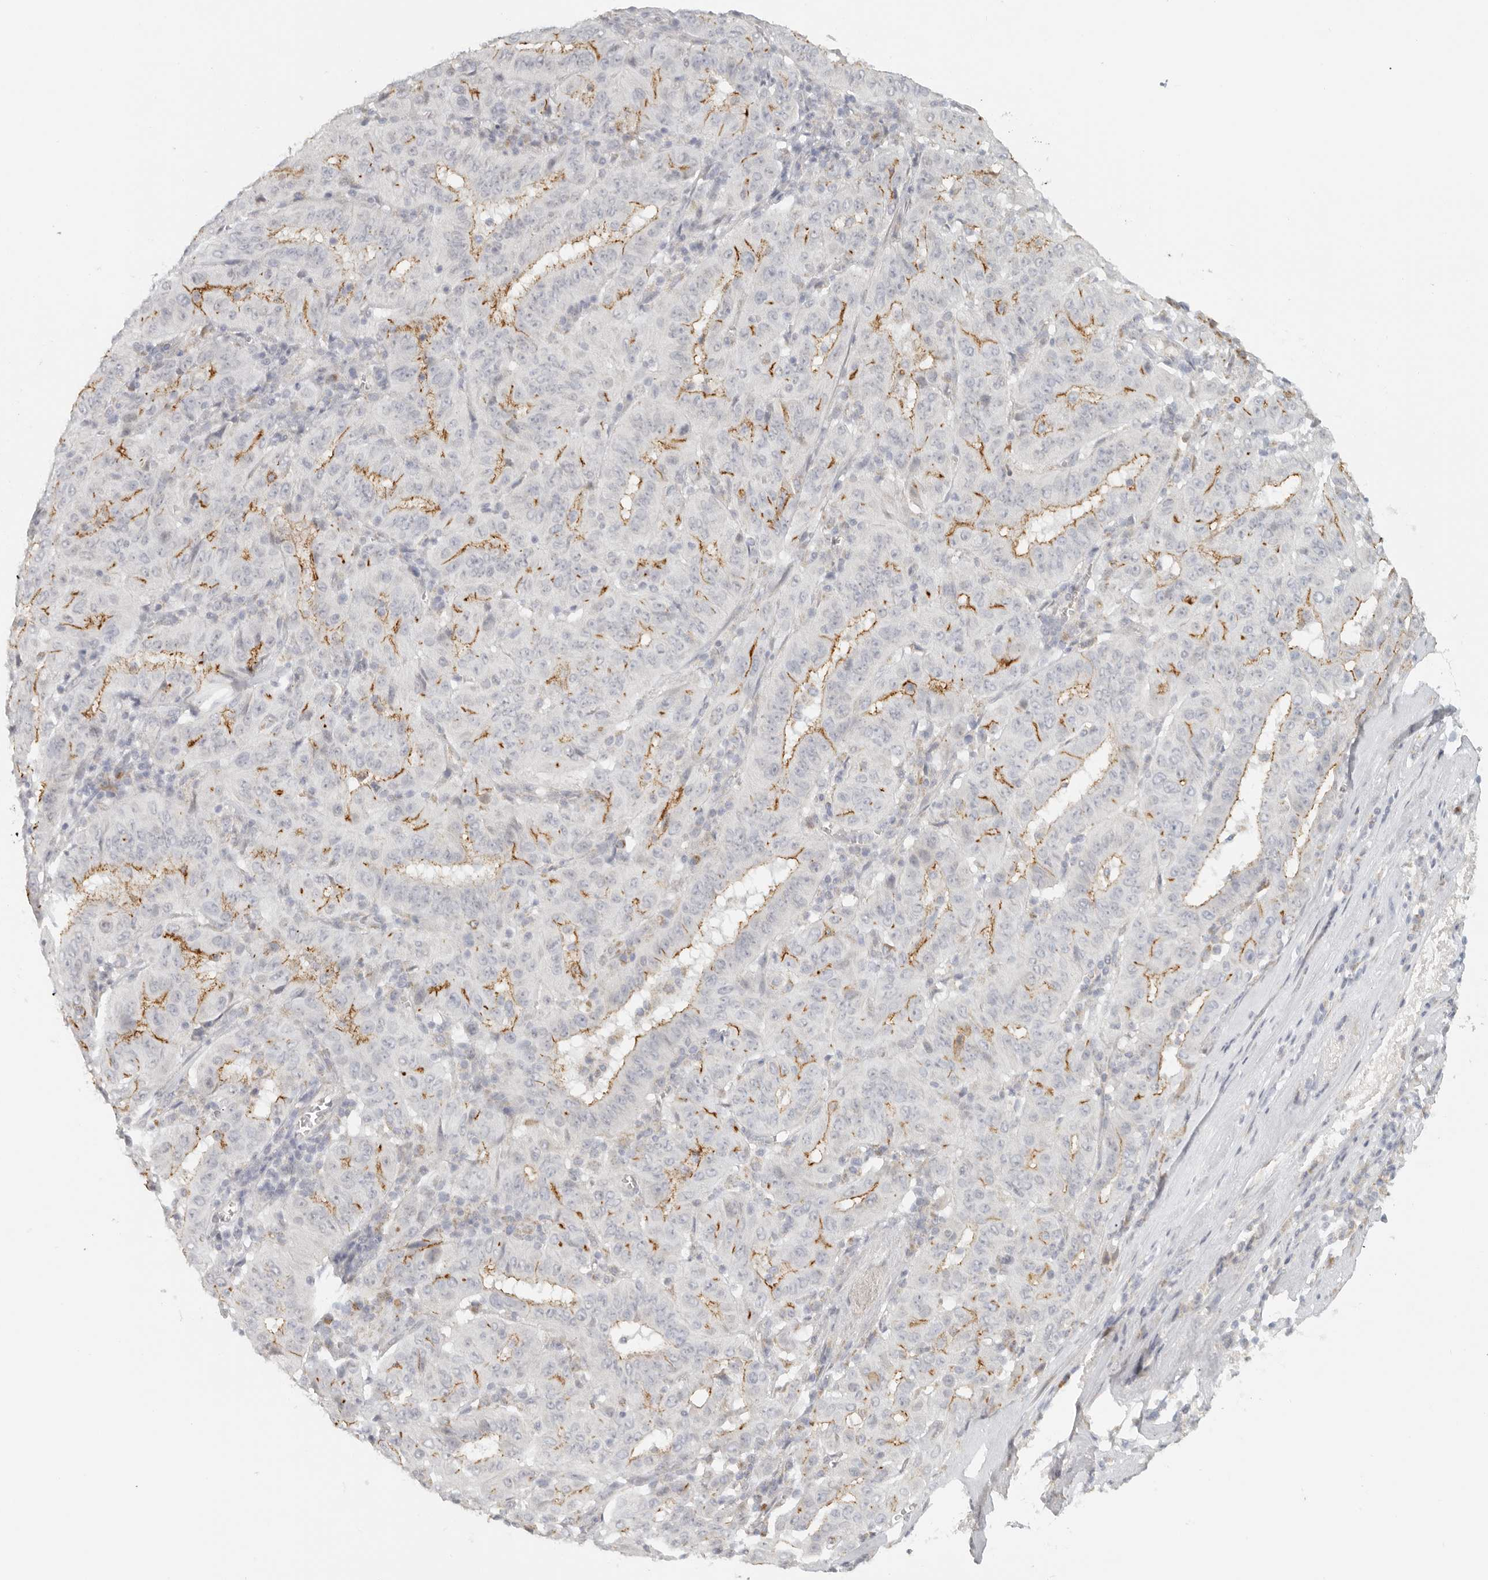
{"staining": {"intensity": "moderate", "quantity": "25%-75%", "location": "cytoplasmic/membranous"}, "tissue": "pancreatic cancer", "cell_type": "Tumor cells", "image_type": "cancer", "snomed": [{"axis": "morphology", "description": "Adenocarcinoma, NOS"}, {"axis": "topography", "description": "Pancreas"}], "caption": "Immunohistochemical staining of pancreatic cancer demonstrates moderate cytoplasmic/membranous protein positivity in about 25%-75% of tumor cells. (DAB = brown stain, brightfield microscopy at high magnification).", "gene": "KDF1", "patient": {"sex": "male", "age": 63}}